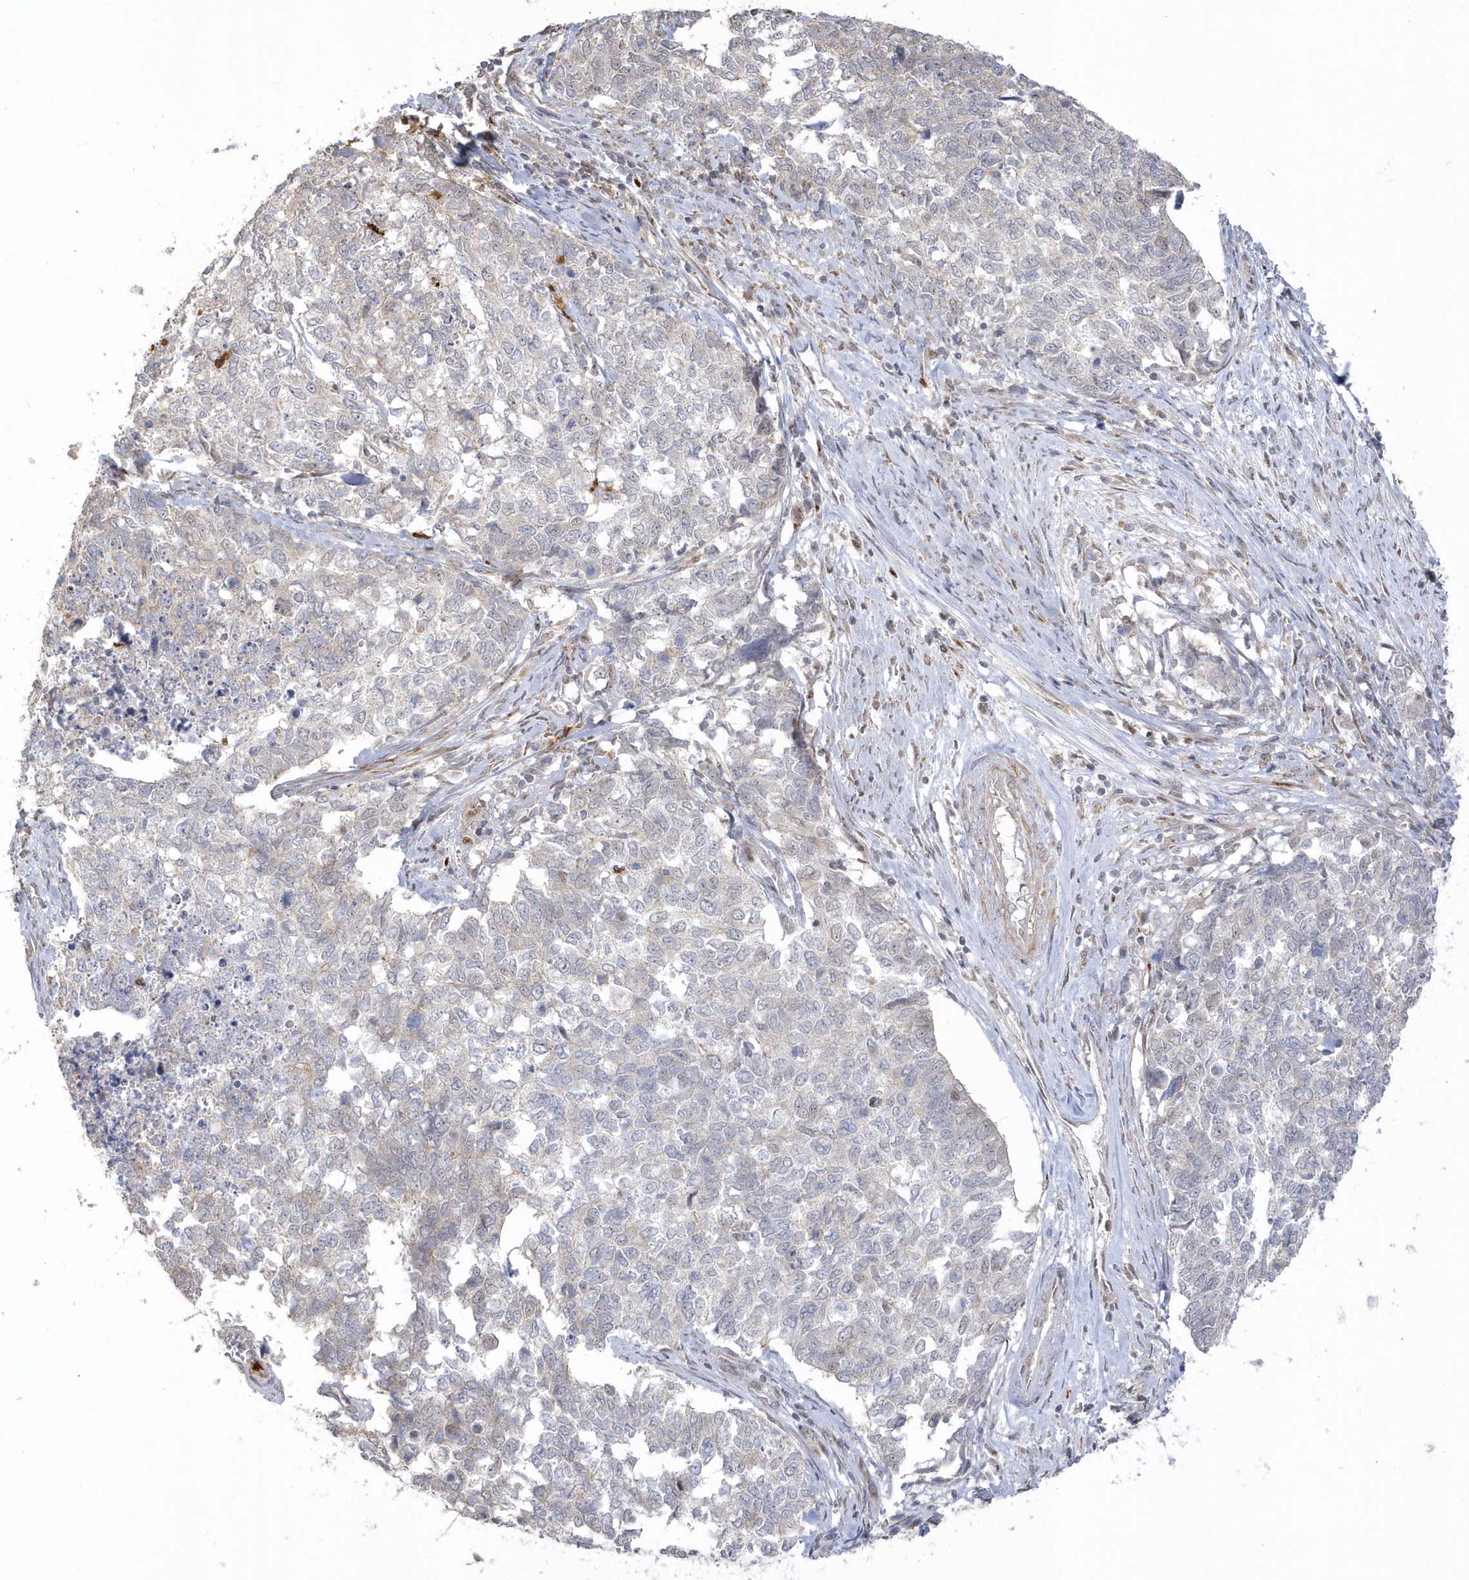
{"staining": {"intensity": "negative", "quantity": "none", "location": "none"}, "tissue": "cervical cancer", "cell_type": "Tumor cells", "image_type": "cancer", "snomed": [{"axis": "morphology", "description": "Squamous cell carcinoma, NOS"}, {"axis": "topography", "description": "Cervix"}], "caption": "A high-resolution micrograph shows immunohistochemistry (IHC) staining of cervical cancer (squamous cell carcinoma), which exhibits no significant expression in tumor cells.", "gene": "NAF1", "patient": {"sex": "female", "age": 63}}